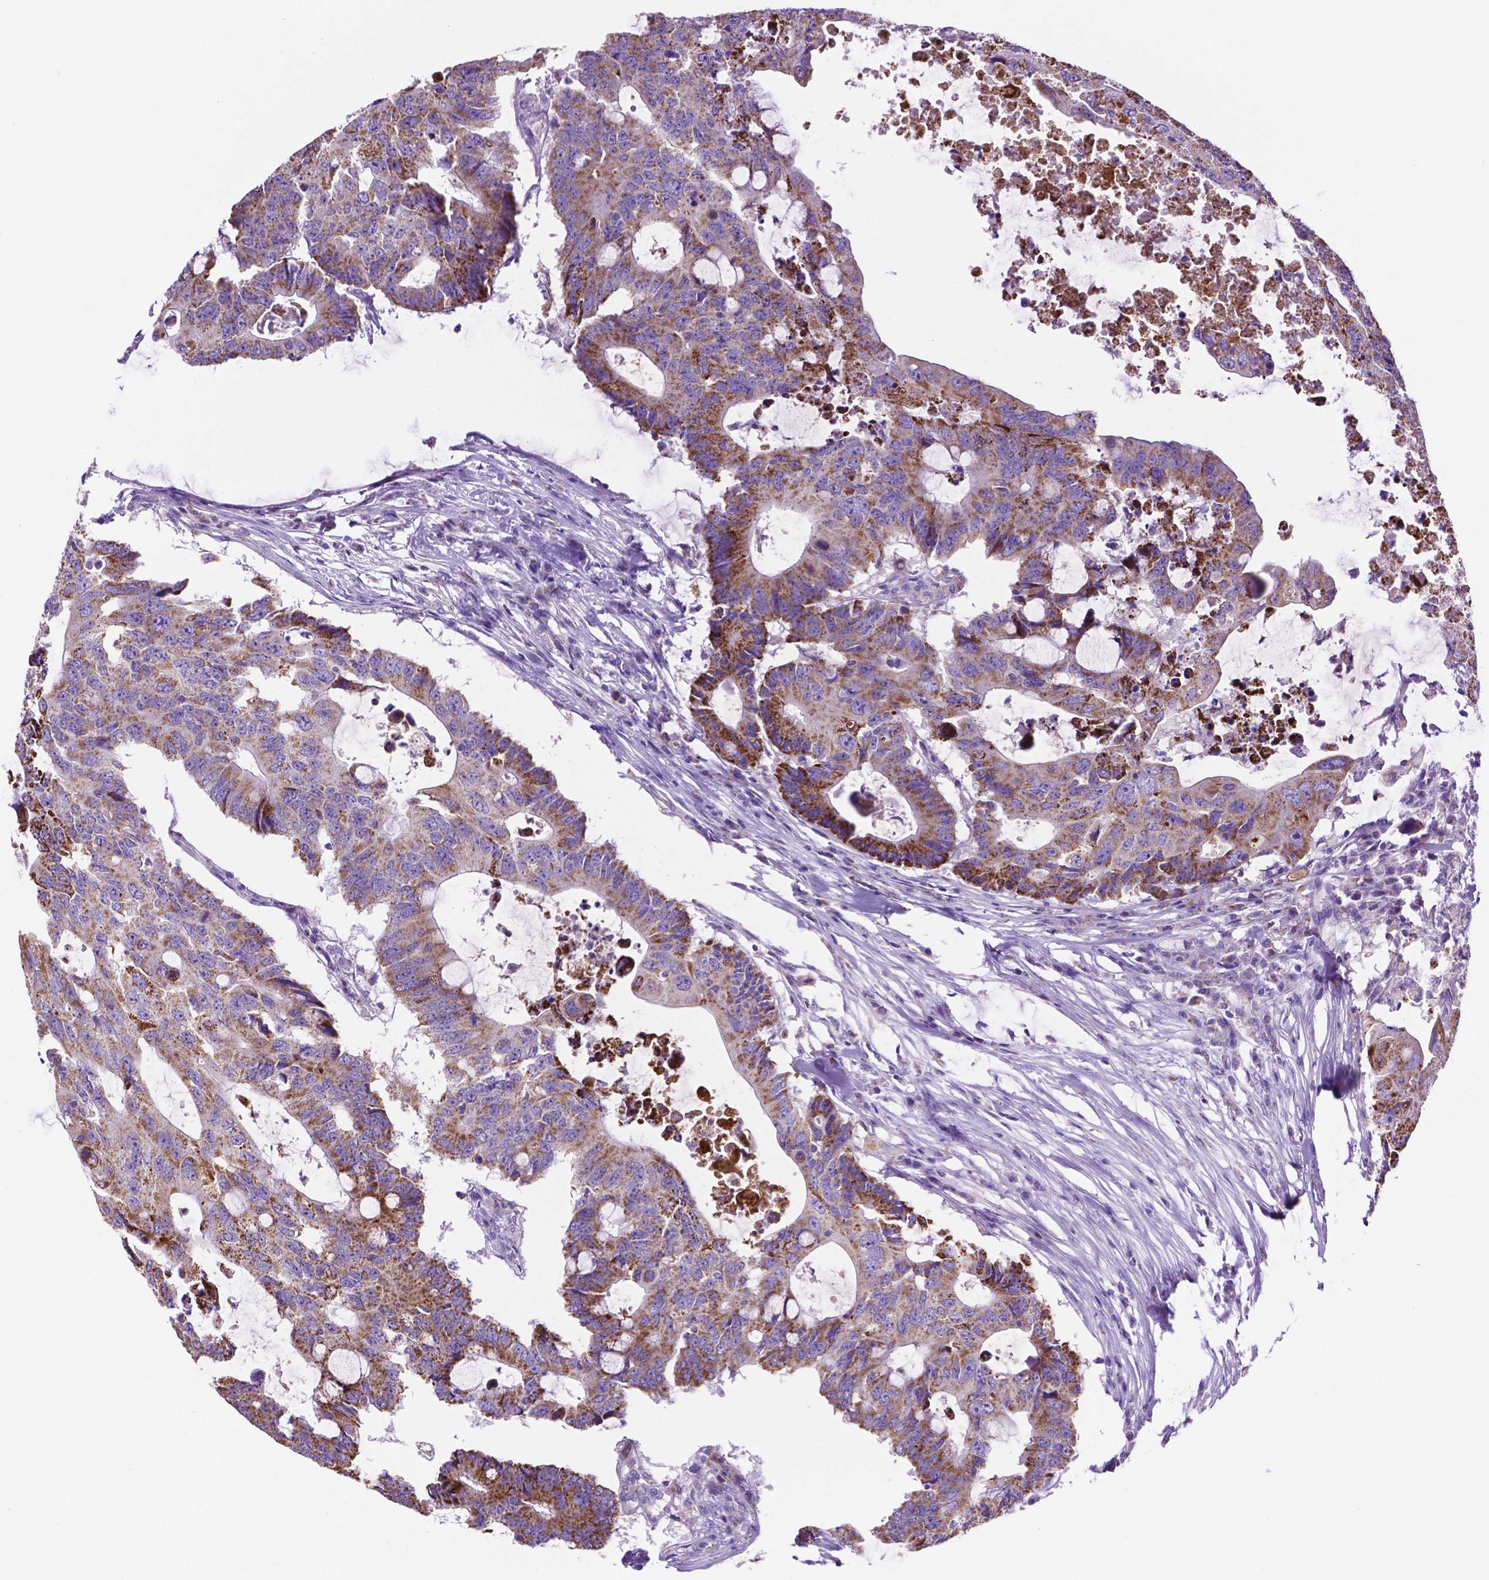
{"staining": {"intensity": "strong", "quantity": ">75%", "location": "cytoplasmic/membranous"}, "tissue": "colorectal cancer", "cell_type": "Tumor cells", "image_type": "cancer", "snomed": [{"axis": "morphology", "description": "Adenocarcinoma, NOS"}, {"axis": "topography", "description": "Colon"}], "caption": "Immunohistochemical staining of human colorectal cancer displays strong cytoplasmic/membranous protein staining in approximately >75% of tumor cells.", "gene": "GDPD5", "patient": {"sex": "male", "age": 71}}